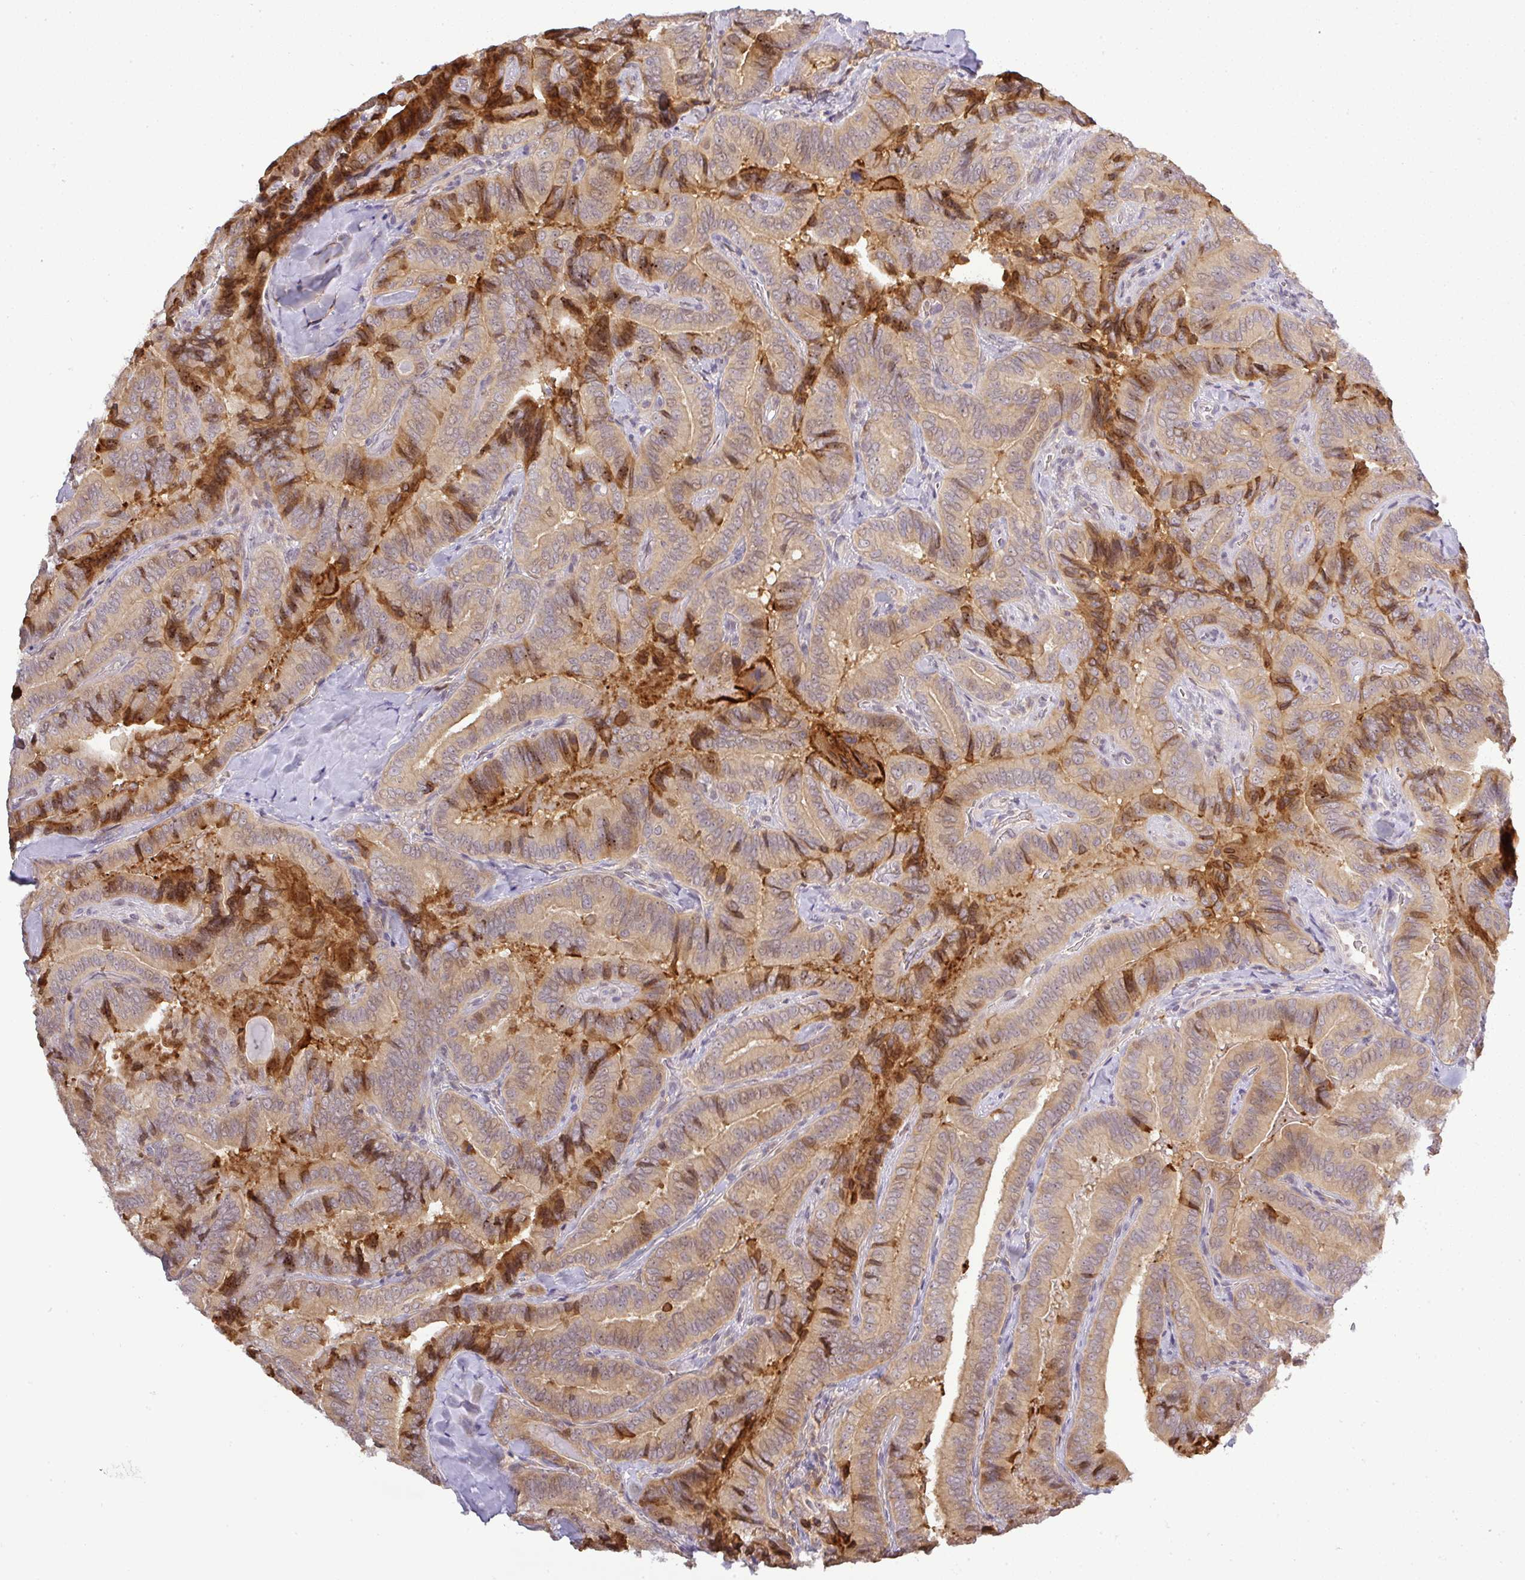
{"staining": {"intensity": "weak", "quantity": ">75%", "location": "cytoplasmic/membranous"}, "tissue": "thyroid cancer", "cell_type": "Tumor cells", "image_type": "cancer", "snomed": [{"axis": "morphology", "description": "Papillary adenocarcinoma, NOS"}, {"axis": "topography", "description": "Thyroid gland"}], "caption": "A high-resolution image shows IHC staining of thyroid papillary adenocarcinoma, which reveals weak cytoplasmic/membranous expression in about >75% of tumor cells. The staining was performed using DAB, with brown indicating positive protein expression. Nuclei are stained blue with hematoxylin.", "gene": "FAM153A", "patient": {"sex": "male", "age": 61}}